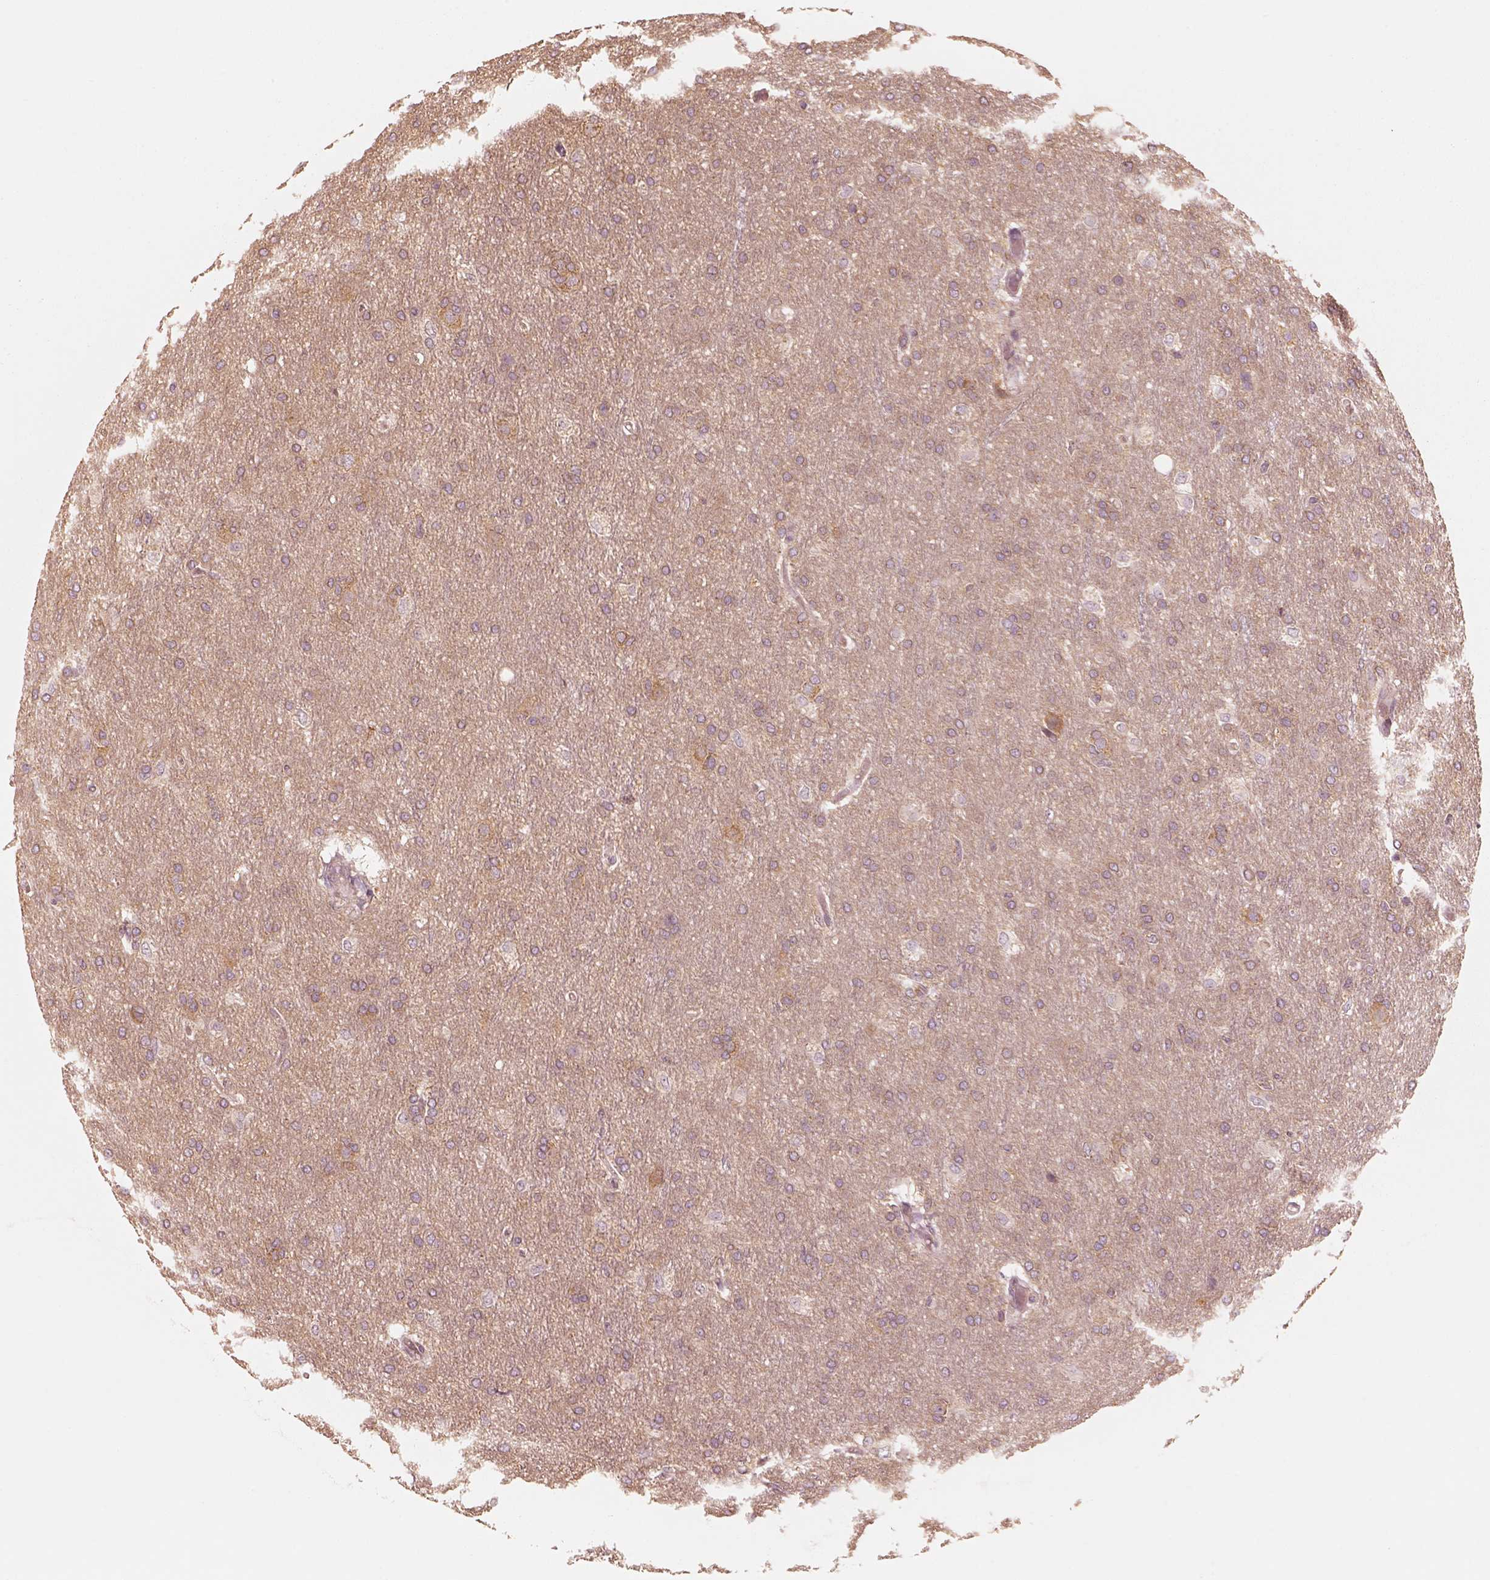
{"staining": {"intensity": "moderate", "quantity": "<25%", "location": "cytoplasmic/membranous"}, "tissue": "glioma", "cell_type": "Tumor cells", "image_type": "cancer", "snomed": [{"axis": "morphology", "description": "Glioma, malignant, High grade"}, {"axis": "topography", "description": "Brain"}], "caption": "About <25% of tumor cells in human malignant high-grade glioma exhibit moderate cytoplasmic/membranous protein expression as visualized by brown immunohistochemical staining.", "gene": "CNOT2", "patient": {"sex": "male", "age": 68}}